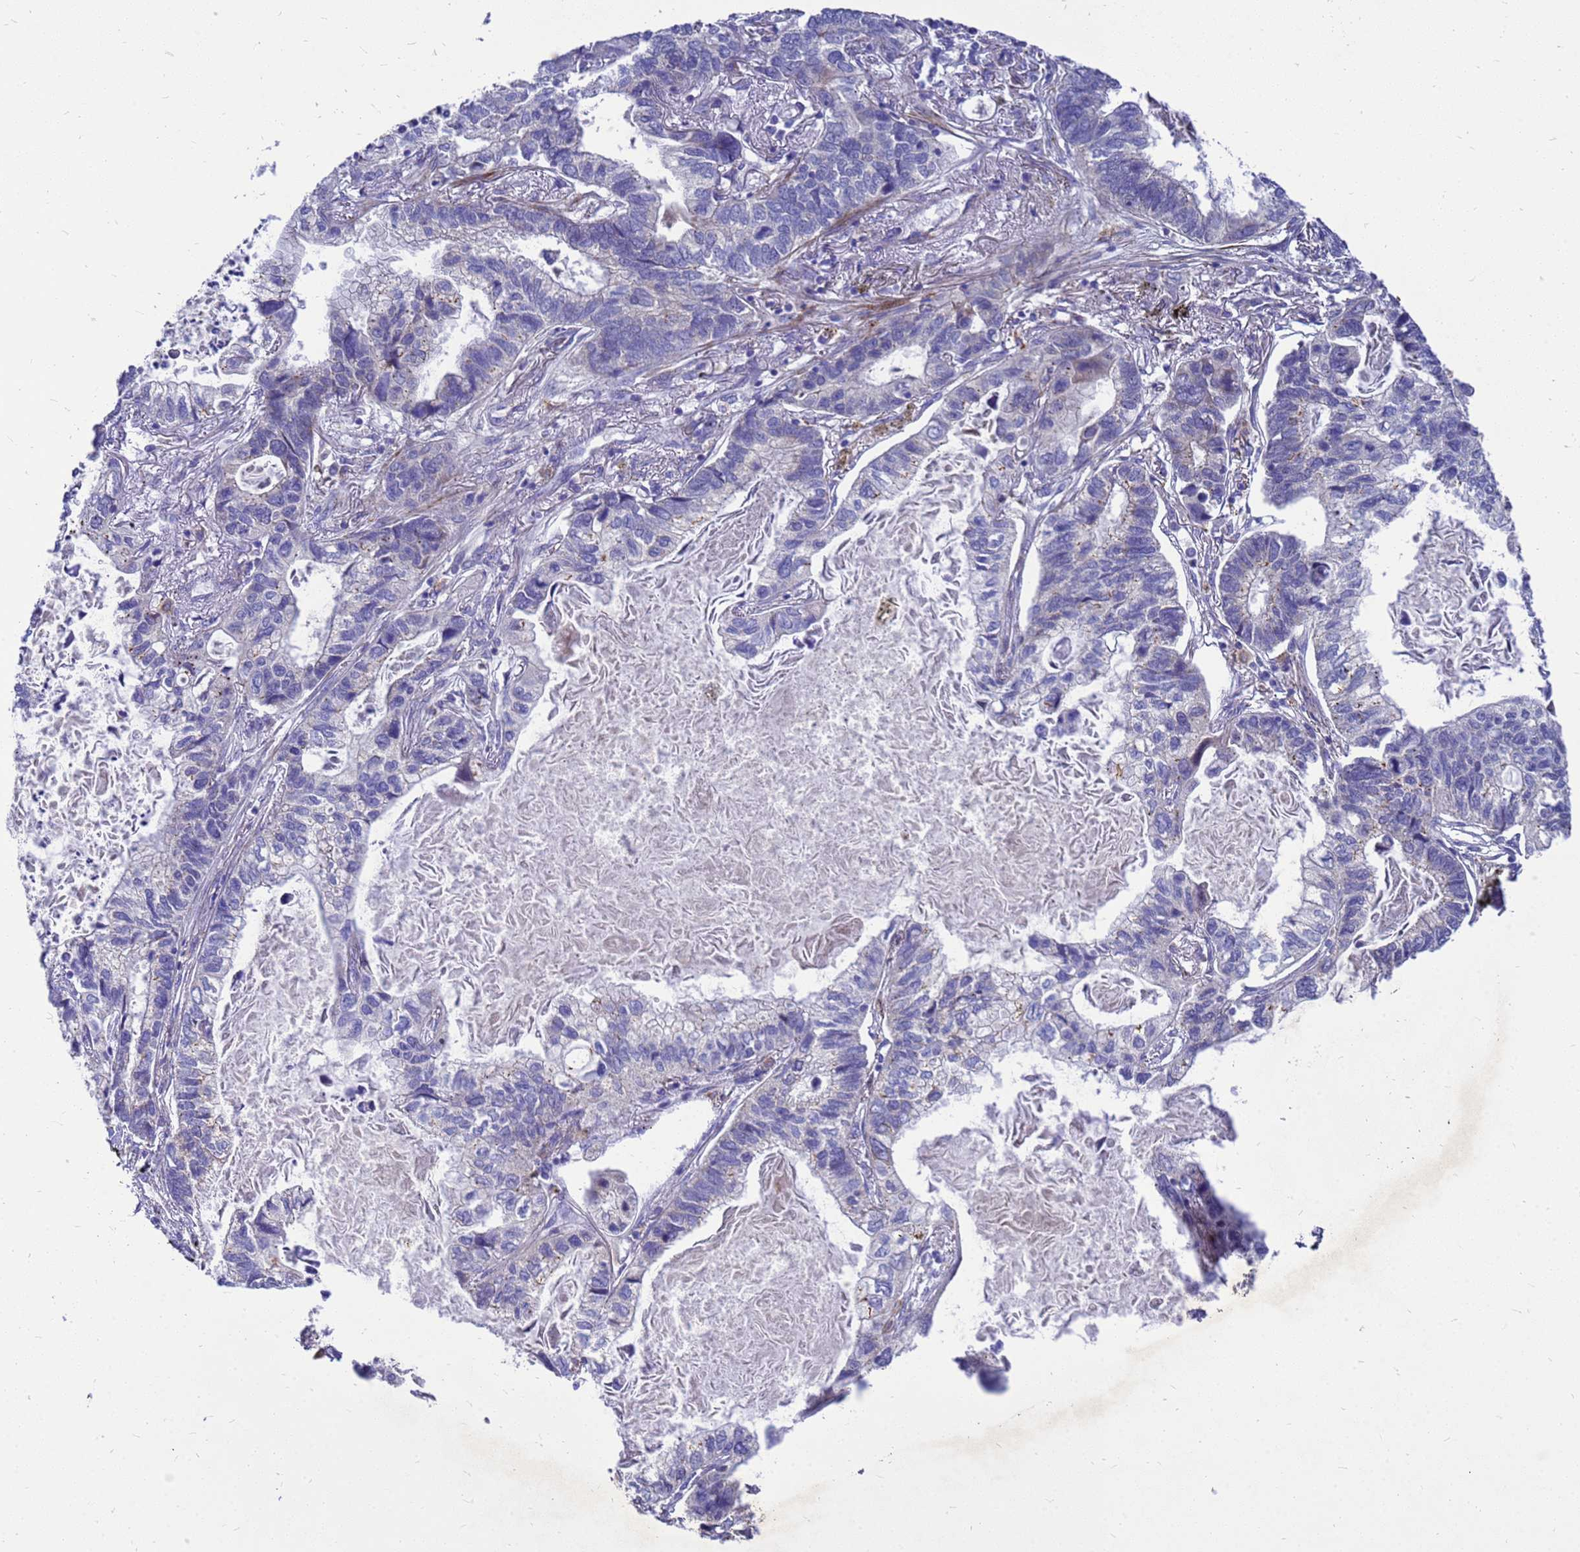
{"staining": {"intensity": "negative", "quantity": "none", "location": "none"}, "tissue": "lung cancer", "cell_type": "Tumor cells", "image_type": "cancer", "snomed": [{"axis": "morphology", "description": "Adenocarcinoma, NOS"}, {"axis": "topography", "description": "Lung"}], "caption": "High magnification brightfield microscopy of lung cancer (adenocarcinoma) stained with DAB (3,3'-diaminobenzidine) (brown) and counterstained with hematoxylin (blue): tumor cells show no significant staining.", "gene": "POP7", "patient": {"sex": "male", "age": 67}}